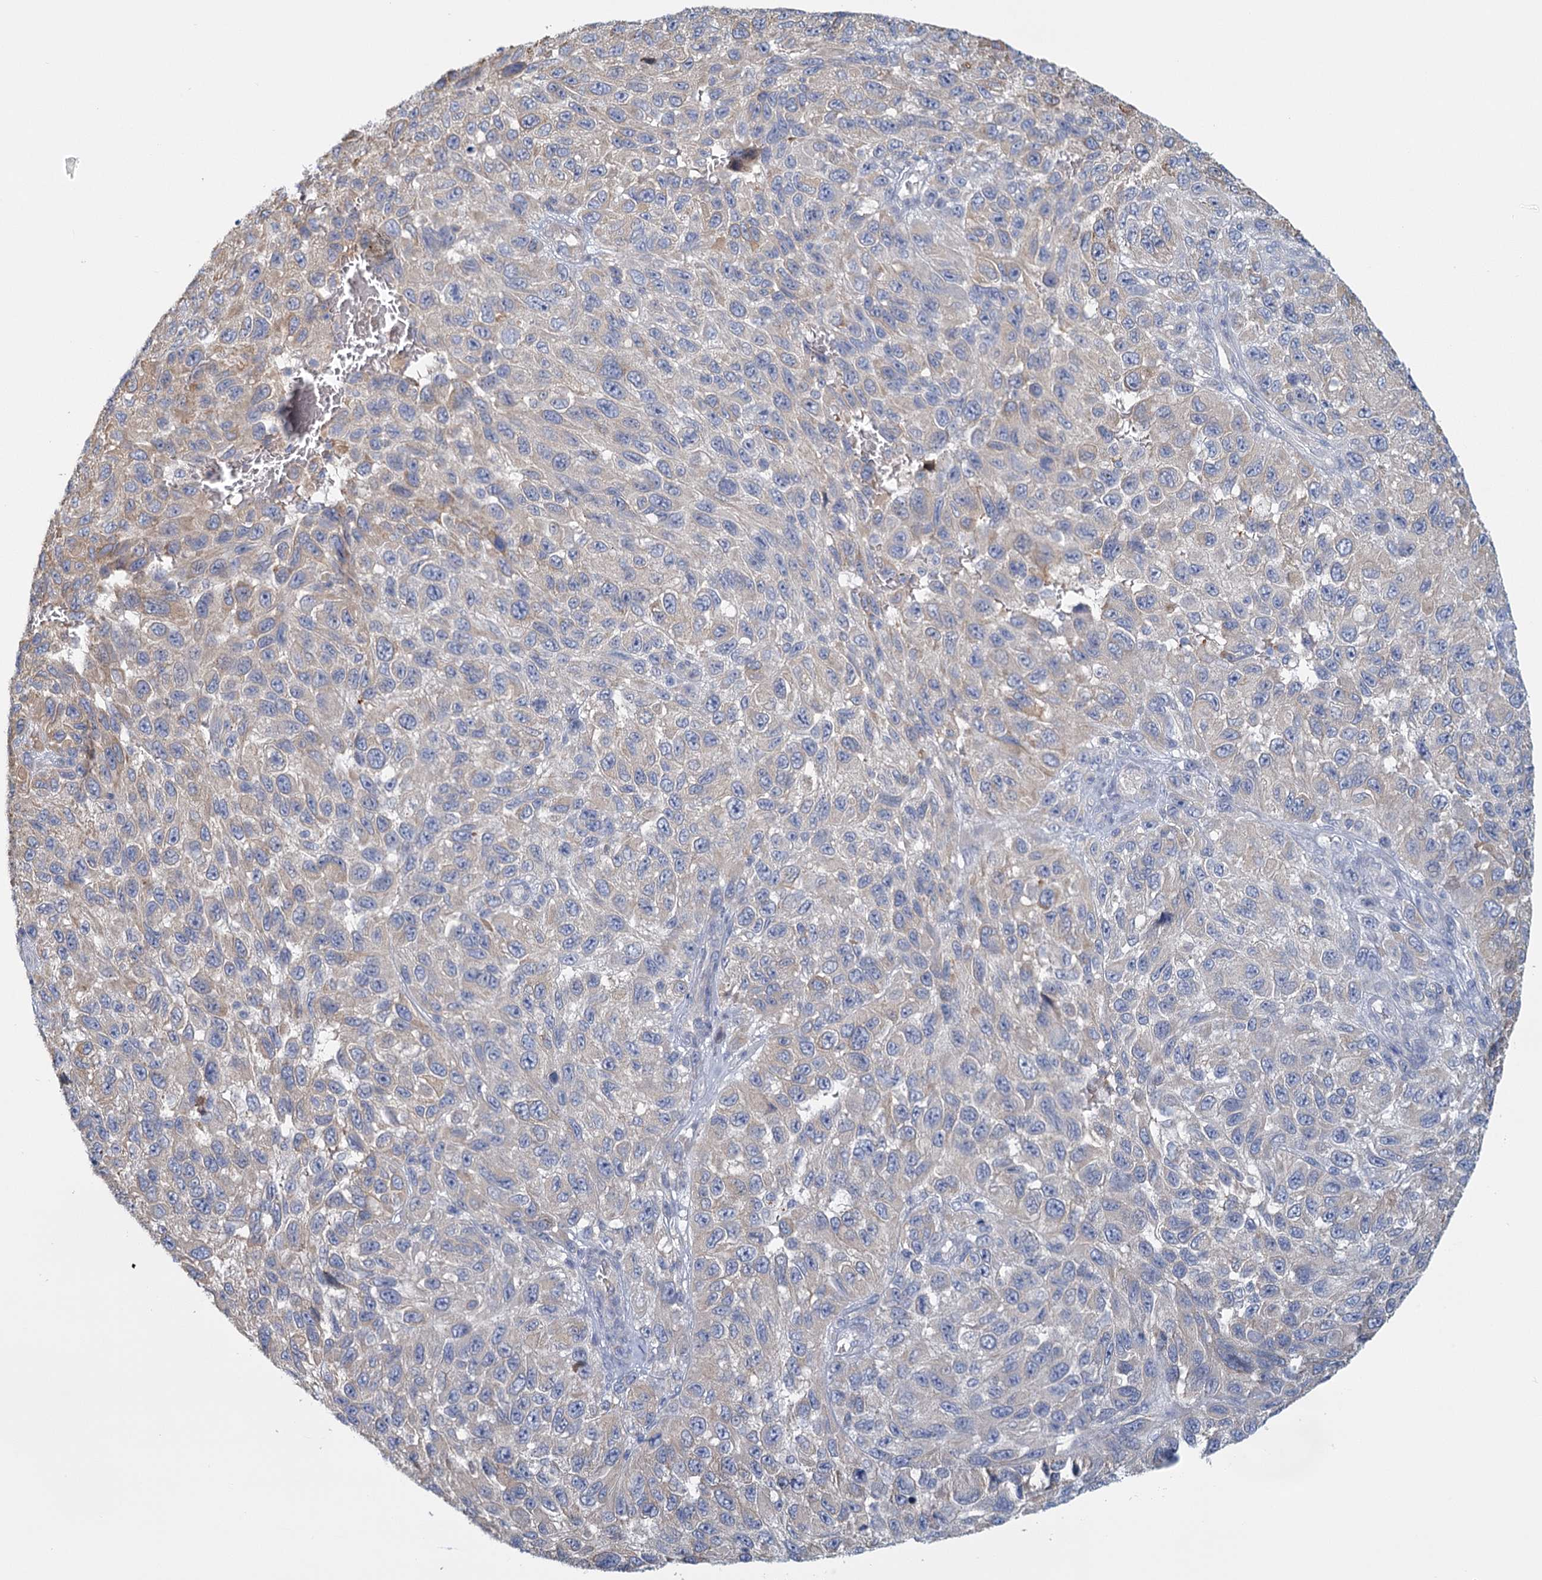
{"staining": {"intensity": "negative", "quantity": "none", "location": "none"}, "tissue": "melanoma", "cell_type": "Tumor cells", "image_type": "cancer", "snomed": [{"axis": "morphology", "description": "Normal tissue, NOS"}, {"axis": "morphology", "description": "Malignant melanoma, NOS"}, {"axis": "topography", "description": "Skin"}], "caption": "Human melanoma stained for a protein using immunohistochemistry demonstrates no staining in tumor cells.", "gene": "ANKRD16", "patient": {"sex": "female", "age": 96}}